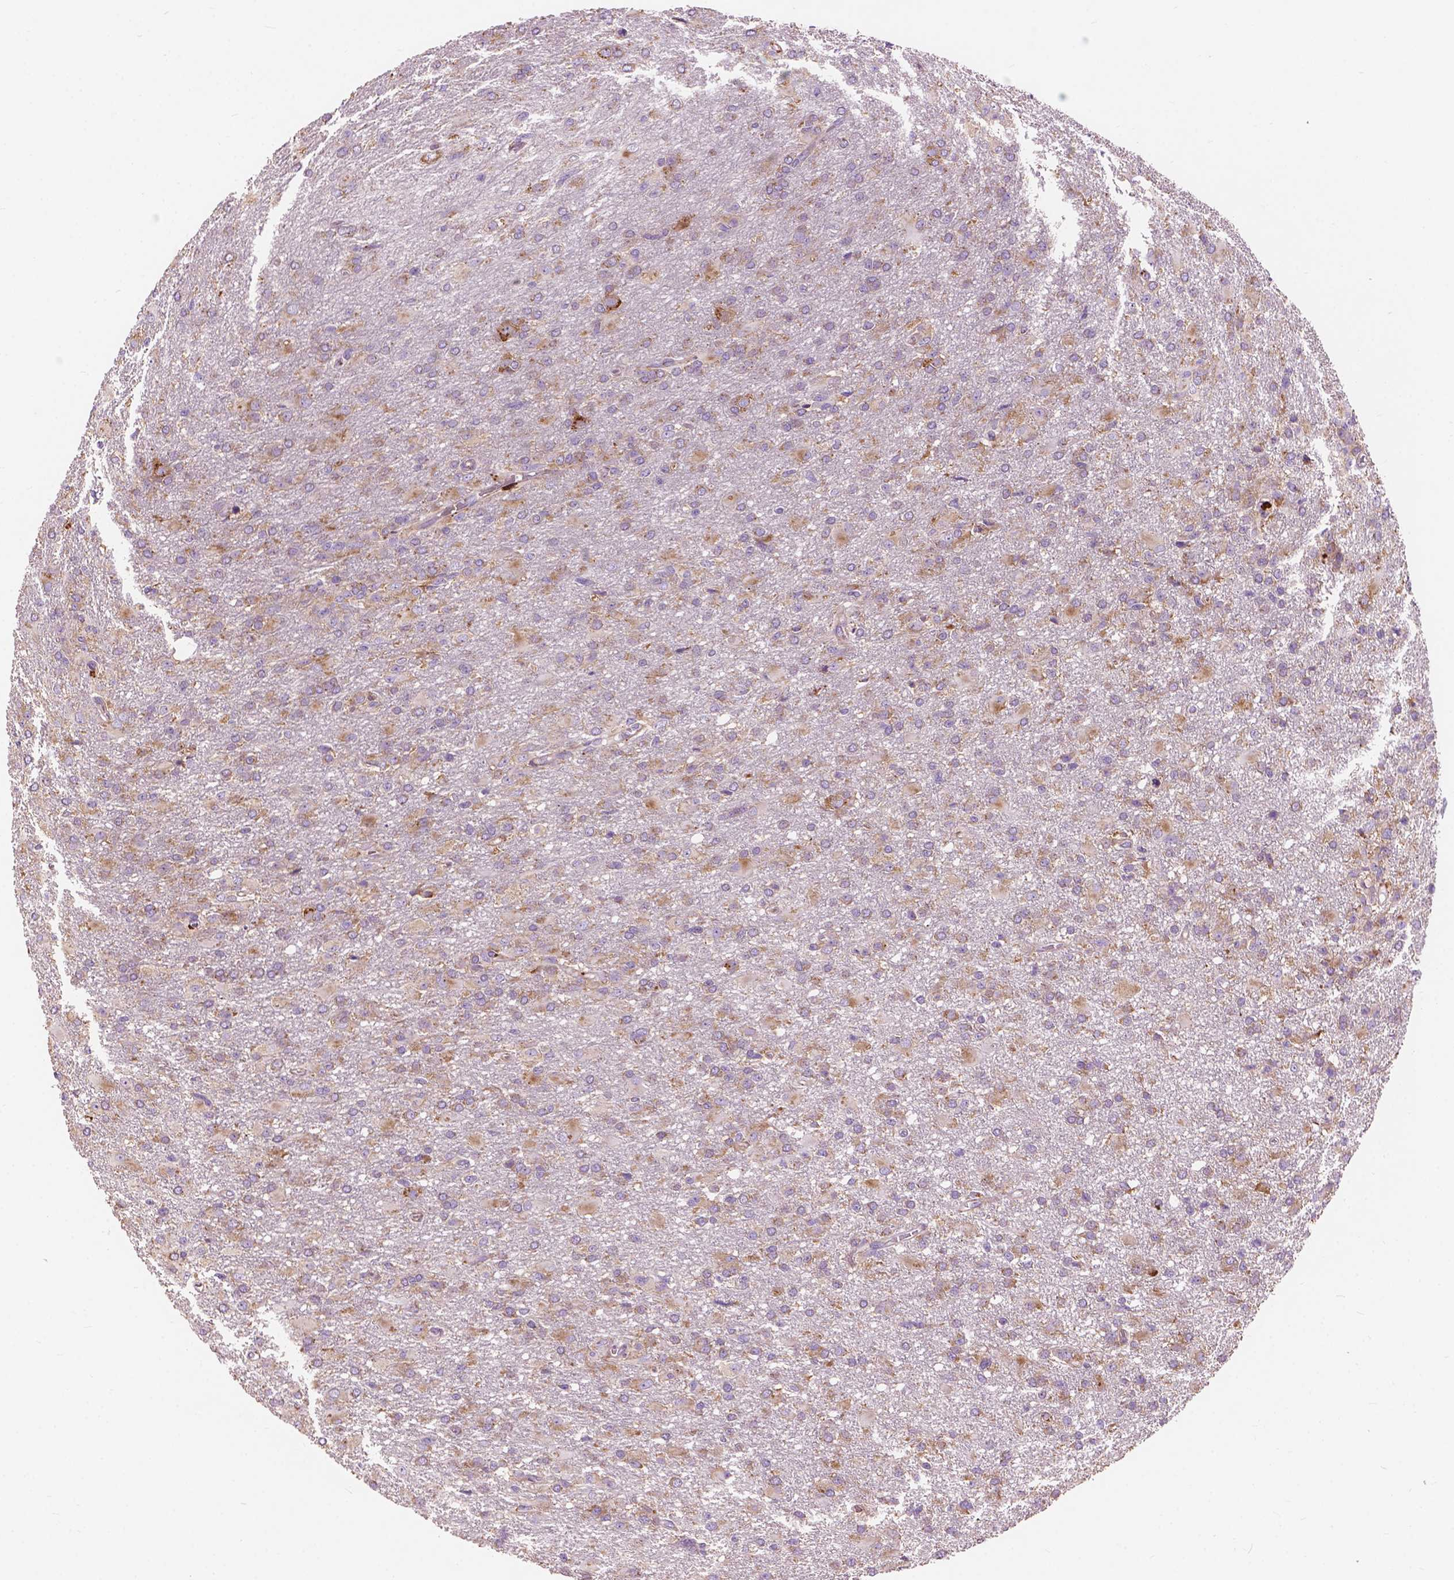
{"staining": {"intensity": "weak", "quantity": ">75%", "location": "cytoplasmic/membranous"}, "tissue": "glioma", "cell_type": "Tumor cells", "image_type": "cancer", "snomed": [{"axis": "morphology", "description": "Glioma, malignant, High grade"}, {"axis": "topography", "description": "Brain"}], "caption": "Immunohistochemistry (IHC) of high-grade glioma (malignant) demonstrates low levels of weak cytoplasmic/membranous staining in about >75% of tumor cells.", "gene": "RPL37A", "patient": {"sex": "male", "age": 68}}